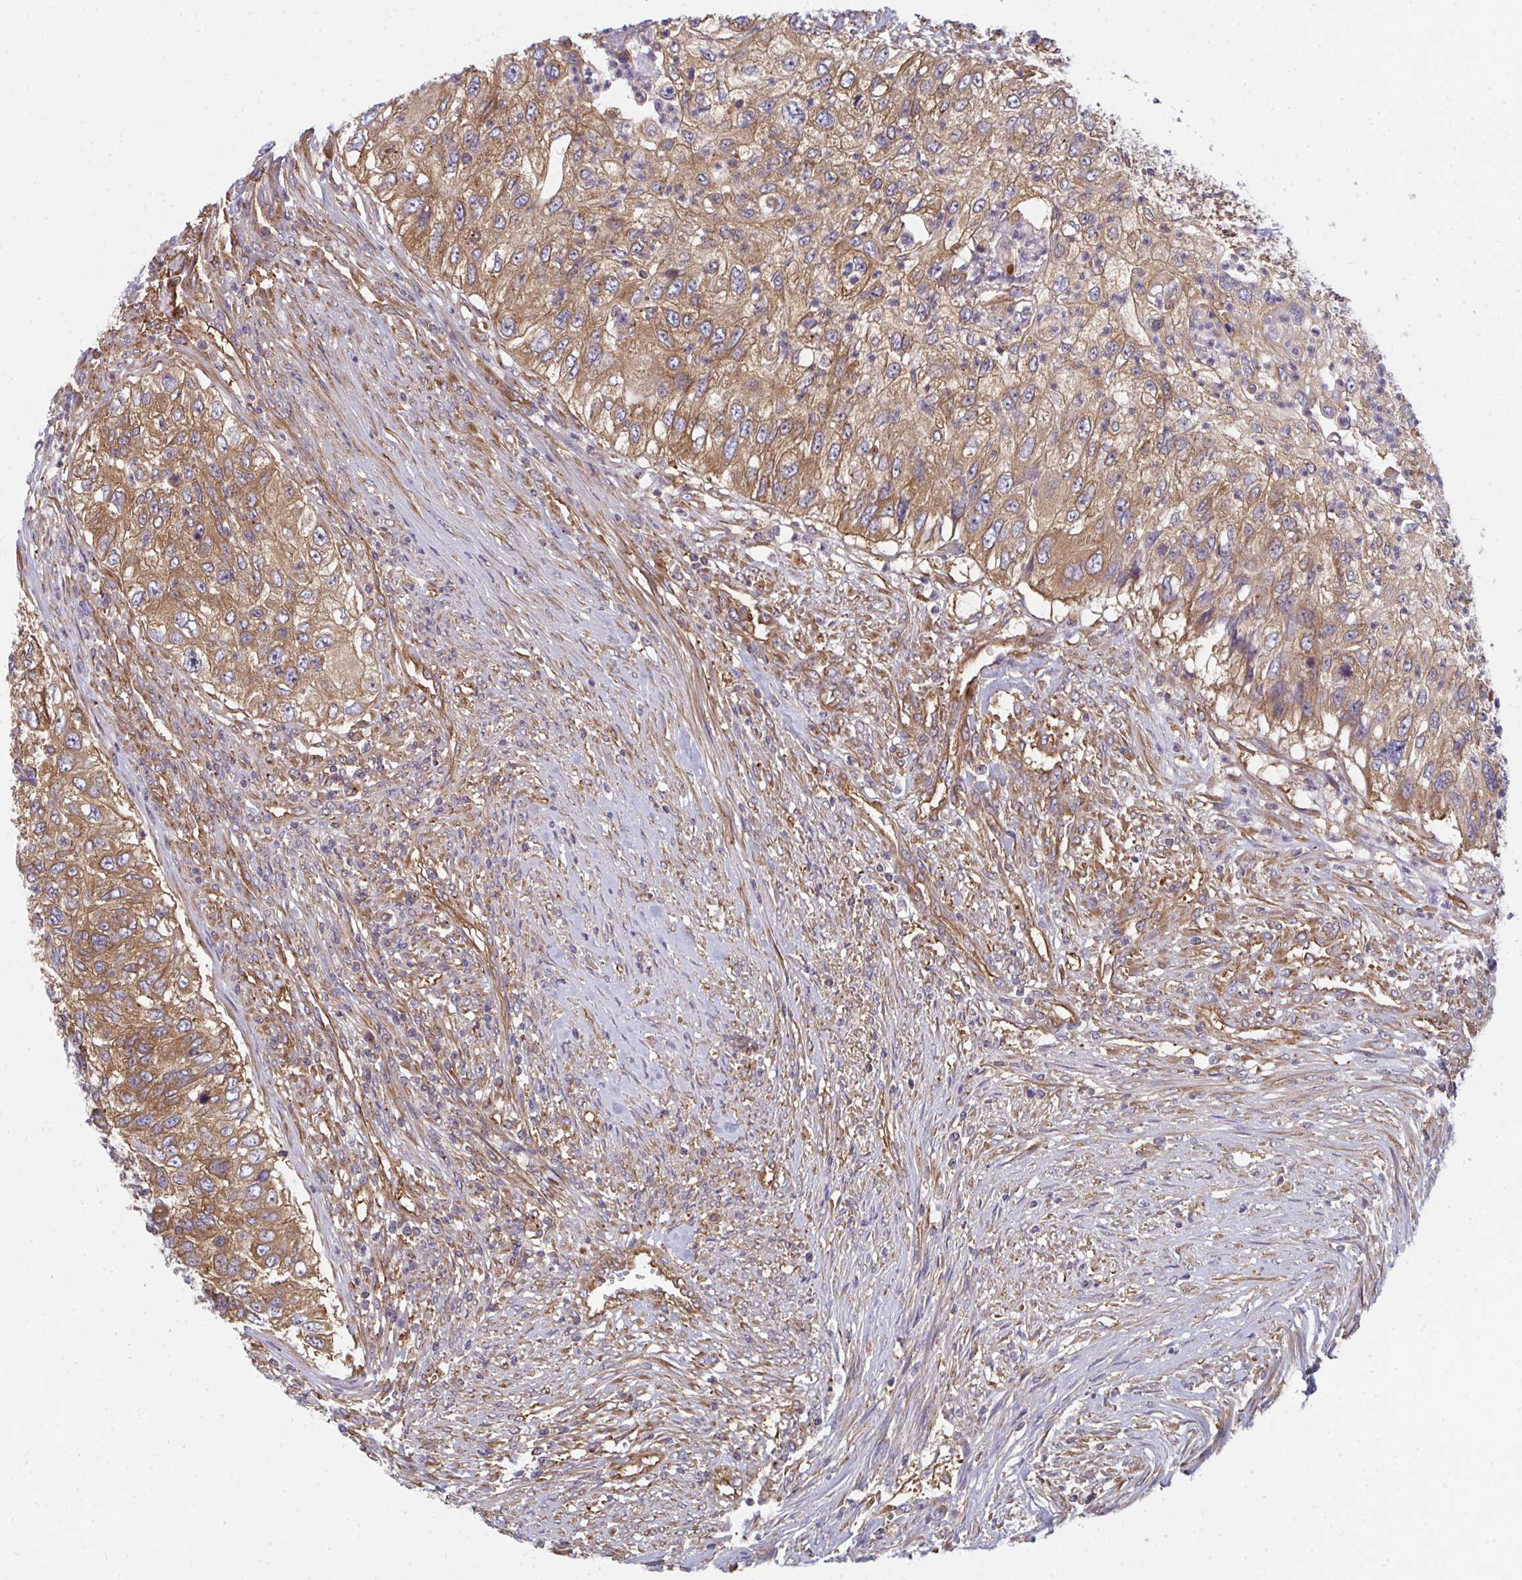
{"staining": {"intensity": "moderate", "quantity": ">75%", "location": "cytoplasmic/membranous"}, "tissue": "urothelial cancer", "cell_type": "Tumor cells", "image_type": "cancer", "snomed": [{"axis": "morphology", "description": "Urothelial carcinoma, High grade"}, {"axis": "topography", "description": "Urinary bladder"}], "caption": "Tumor cells demonstrate moderate cytoplasmic/membranous expression in approximately >75% of cells in high-grade urothelial carcinoma.", "gene": "DYNC1I2", "patient": {"sex": "female", "age": 60}}